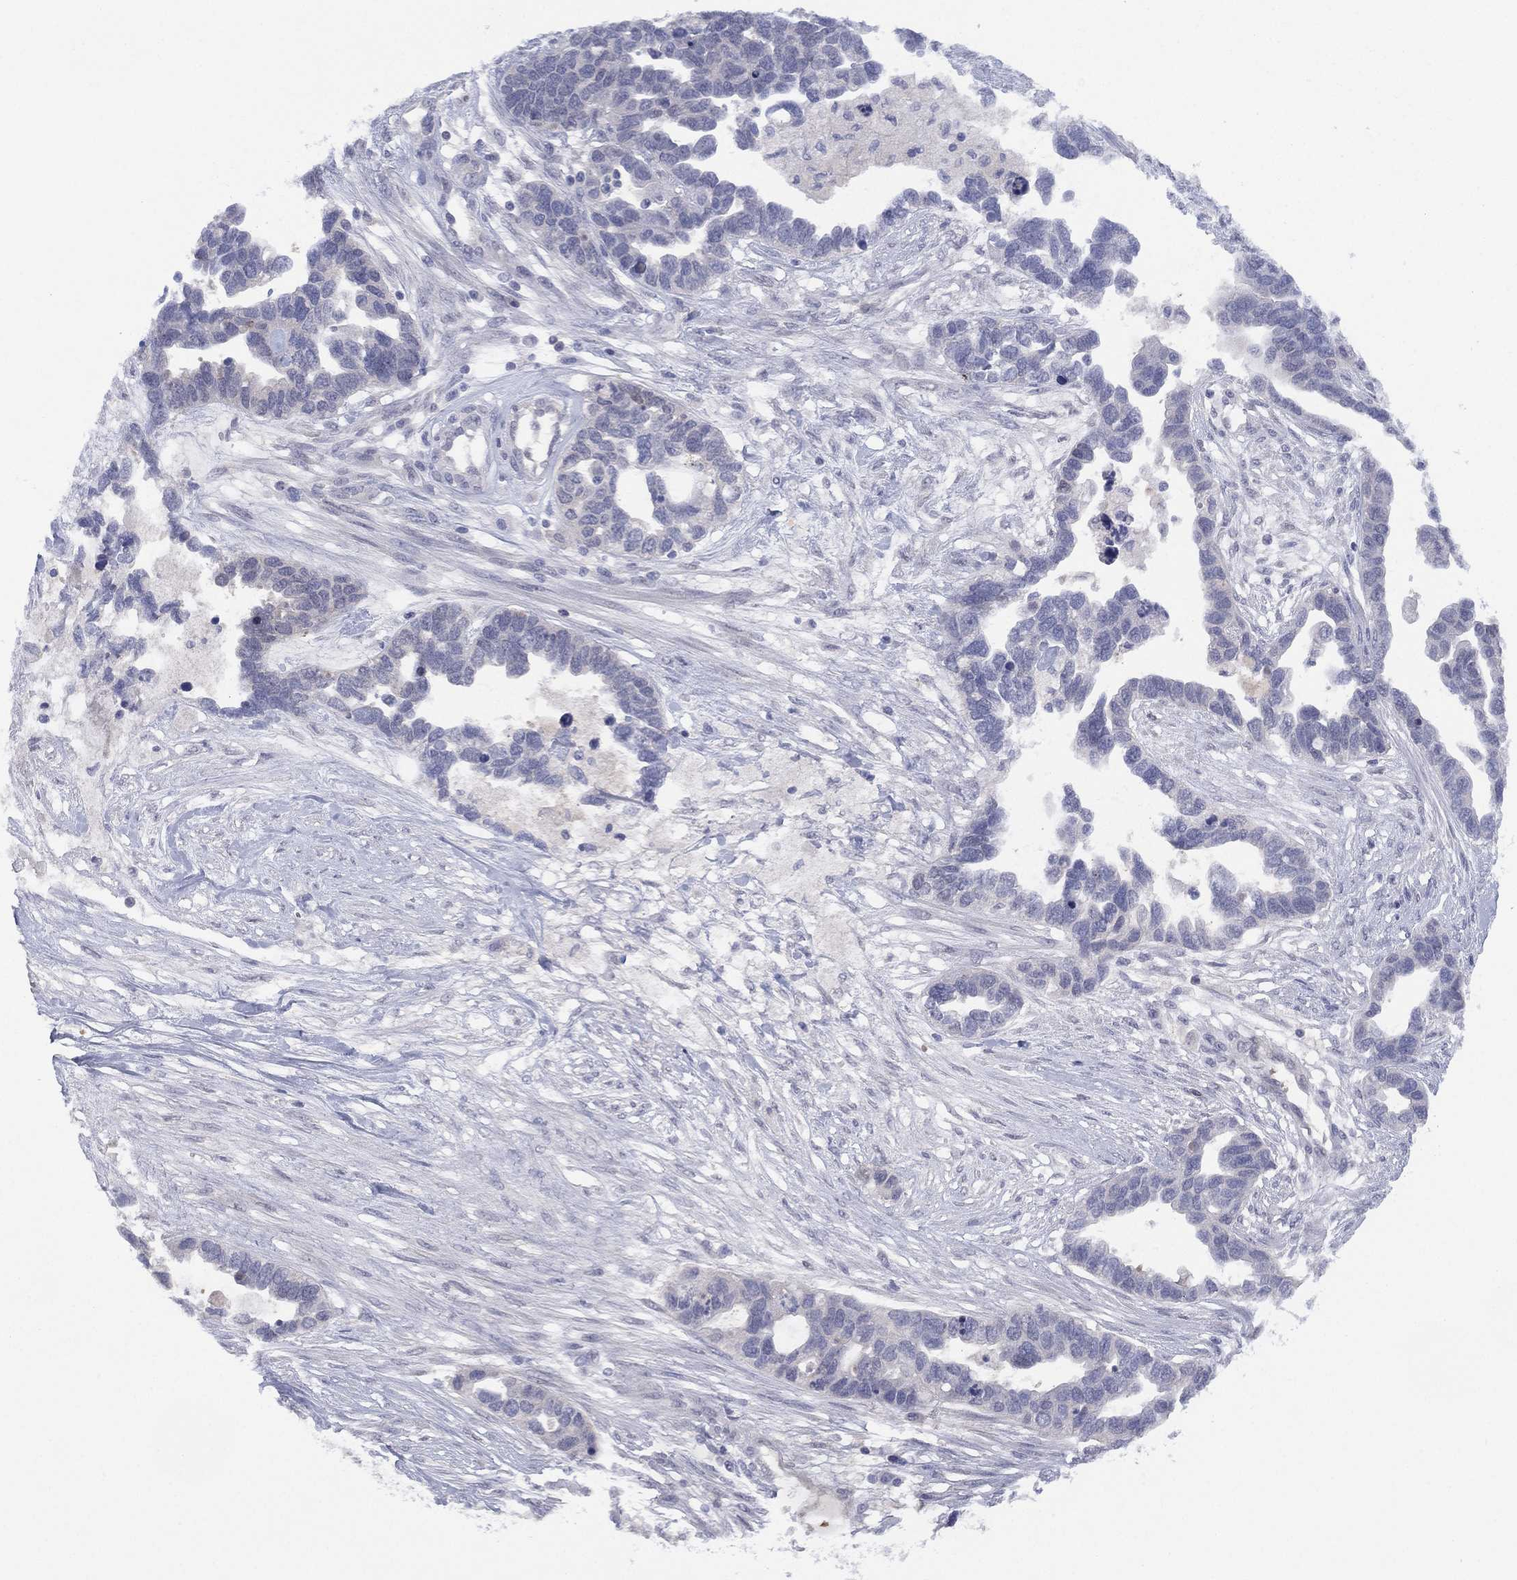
{"staining": {"intensity": "negative", "quantity": "none", "location": "none"}, "tissue": "ovarian cancer", "cell_type": "Tumor cells", "image_type": "cancer", "snomed": [{"axis": "morphology", "description": "Cystadenocarcinoma, serous, NOS"}, {"axis": "topography", "description": "Ovary"}], "caption": "Immunohistochemical staining of ovarian cancer (serous cystadenocarcinoma) shows no significant staining in tumor cells.", "gene": "DDAH1", "patient": {"sex": "female", "age": 54}}